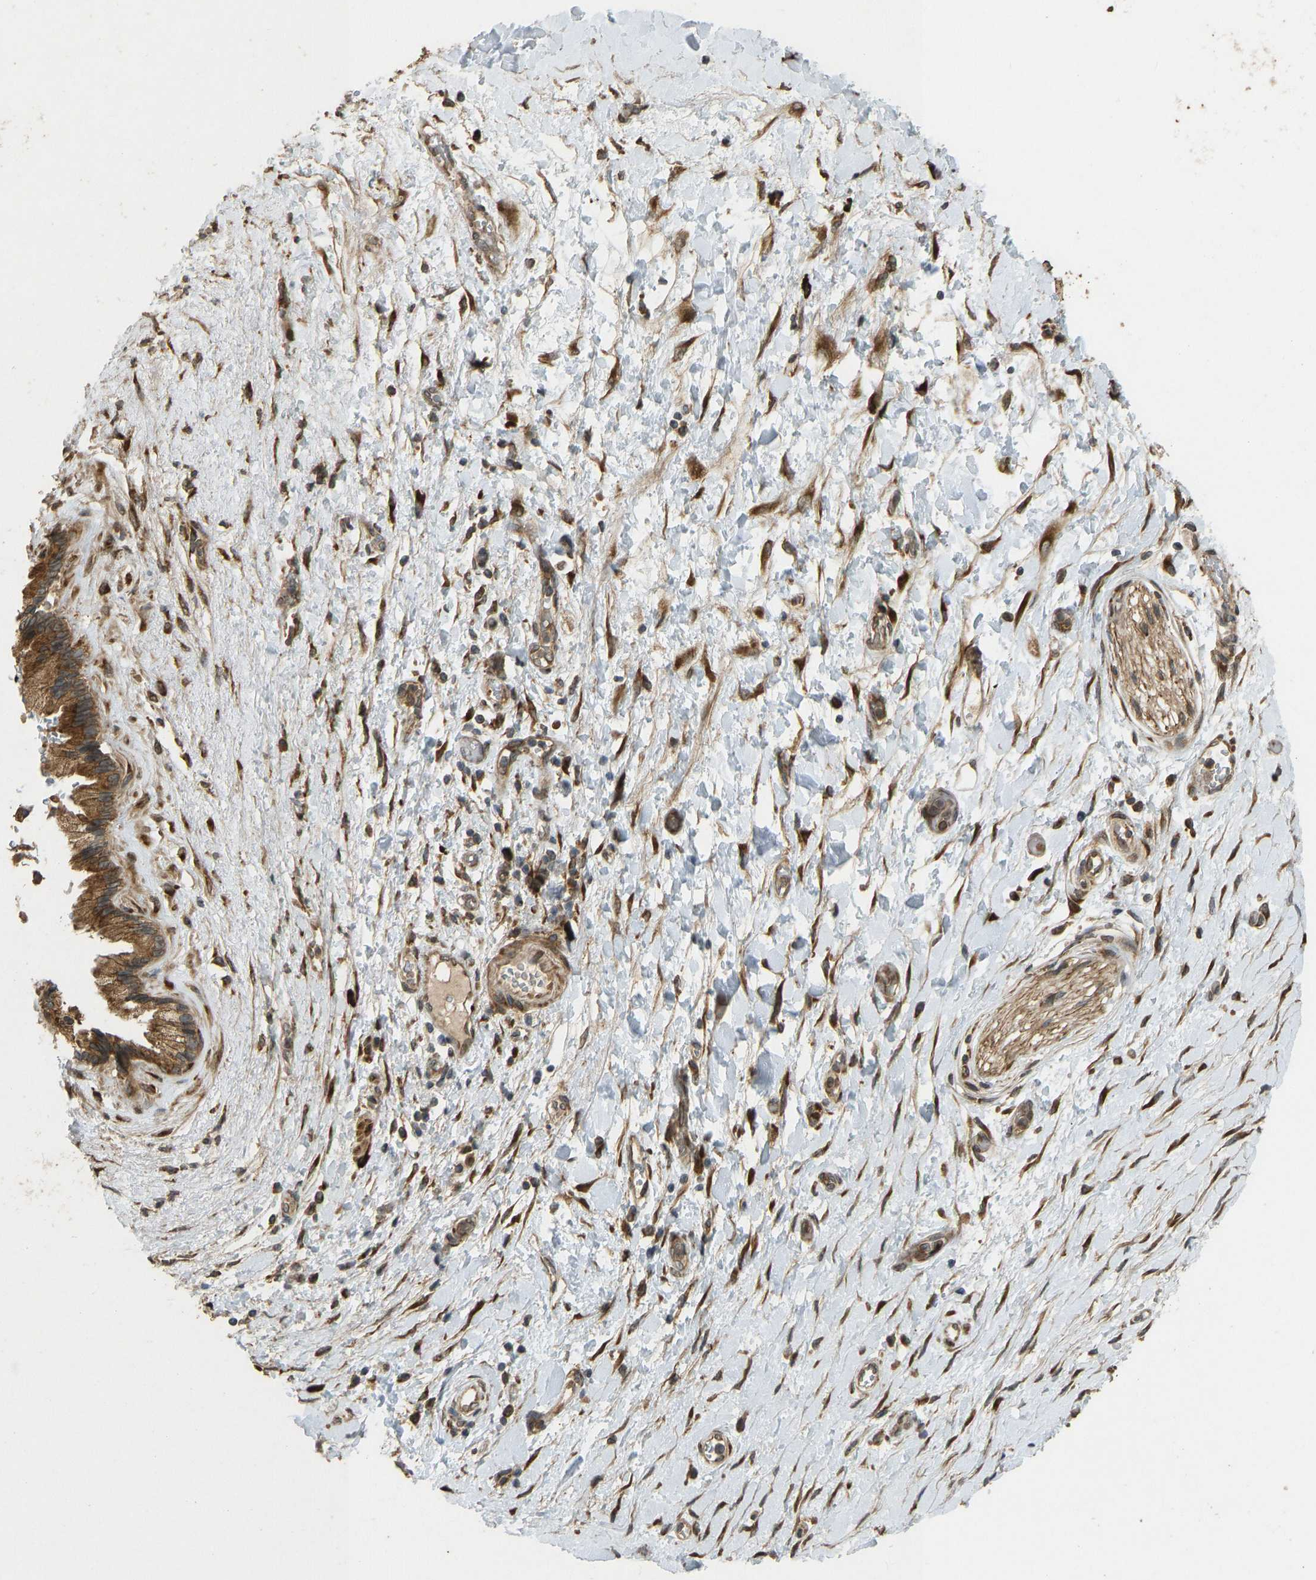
{"staining": {"intensity": "moderate", "quantity": ">75%", "location": "cytoplasmic/membranous"}, "tissue": "pancreatic cancer", "cell_type": "Tumor cells", "image_type": "cancer", "snomed": [{"axis": "morphology", "description": "Adenocarcinoma, NOS"}, {"axis": "topography", "description": "Pancreas"}], "caption": "DAB (3,3'-diaminobenzidine) immunohistochemical staining of human pancreatic cancer exhibits moderate cytoplasmic/membranous protein expression in approximately >75% of tumor cells.", "gene": "RPN2", "patient": {"sex": "female", "age": 60}}